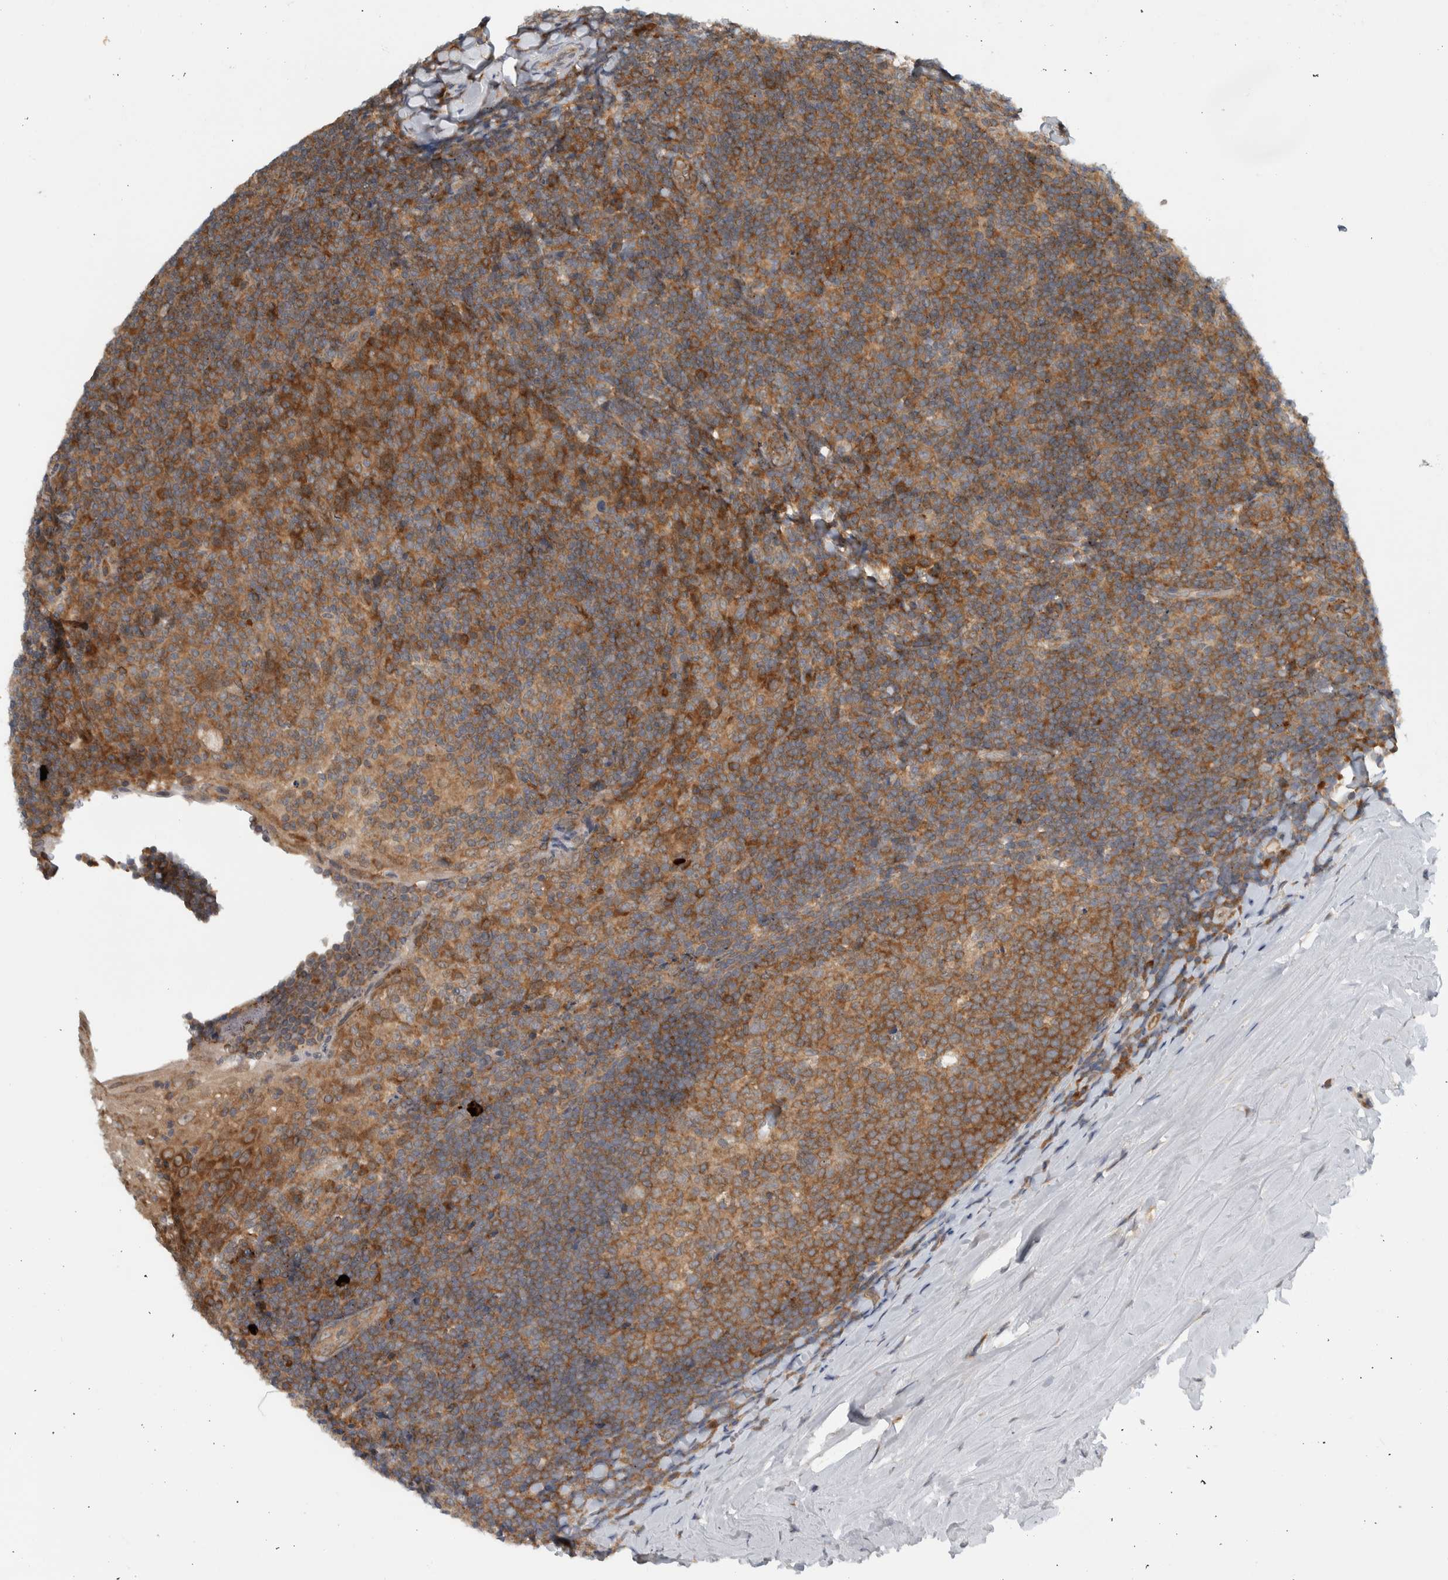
{"staining": {"intensity": "moderate", "quantity": ">75%", "location": "cytoplasmic/membranous"}, "tissue": "tonsil", "cell_type": "Germinal center cells", "image_type": "normal", "snomed": [{"axis": "morphology", "description": "Normal tissue, NOS"}, {"axis": "topography", "description": "Tonsil"}], "caption": "Unremarkable tonsil was stained to show a protein in brown. There is medium levels of moderate cytoplasmic/membranous staining in about >75% of germinal center cells. Using DAB (brown) and hematoxylin (blue) stains, captured at high magnification using brightfield microscopy.", "gene": "CCDC43", "patient": {"sex": "male", "age": 37}}